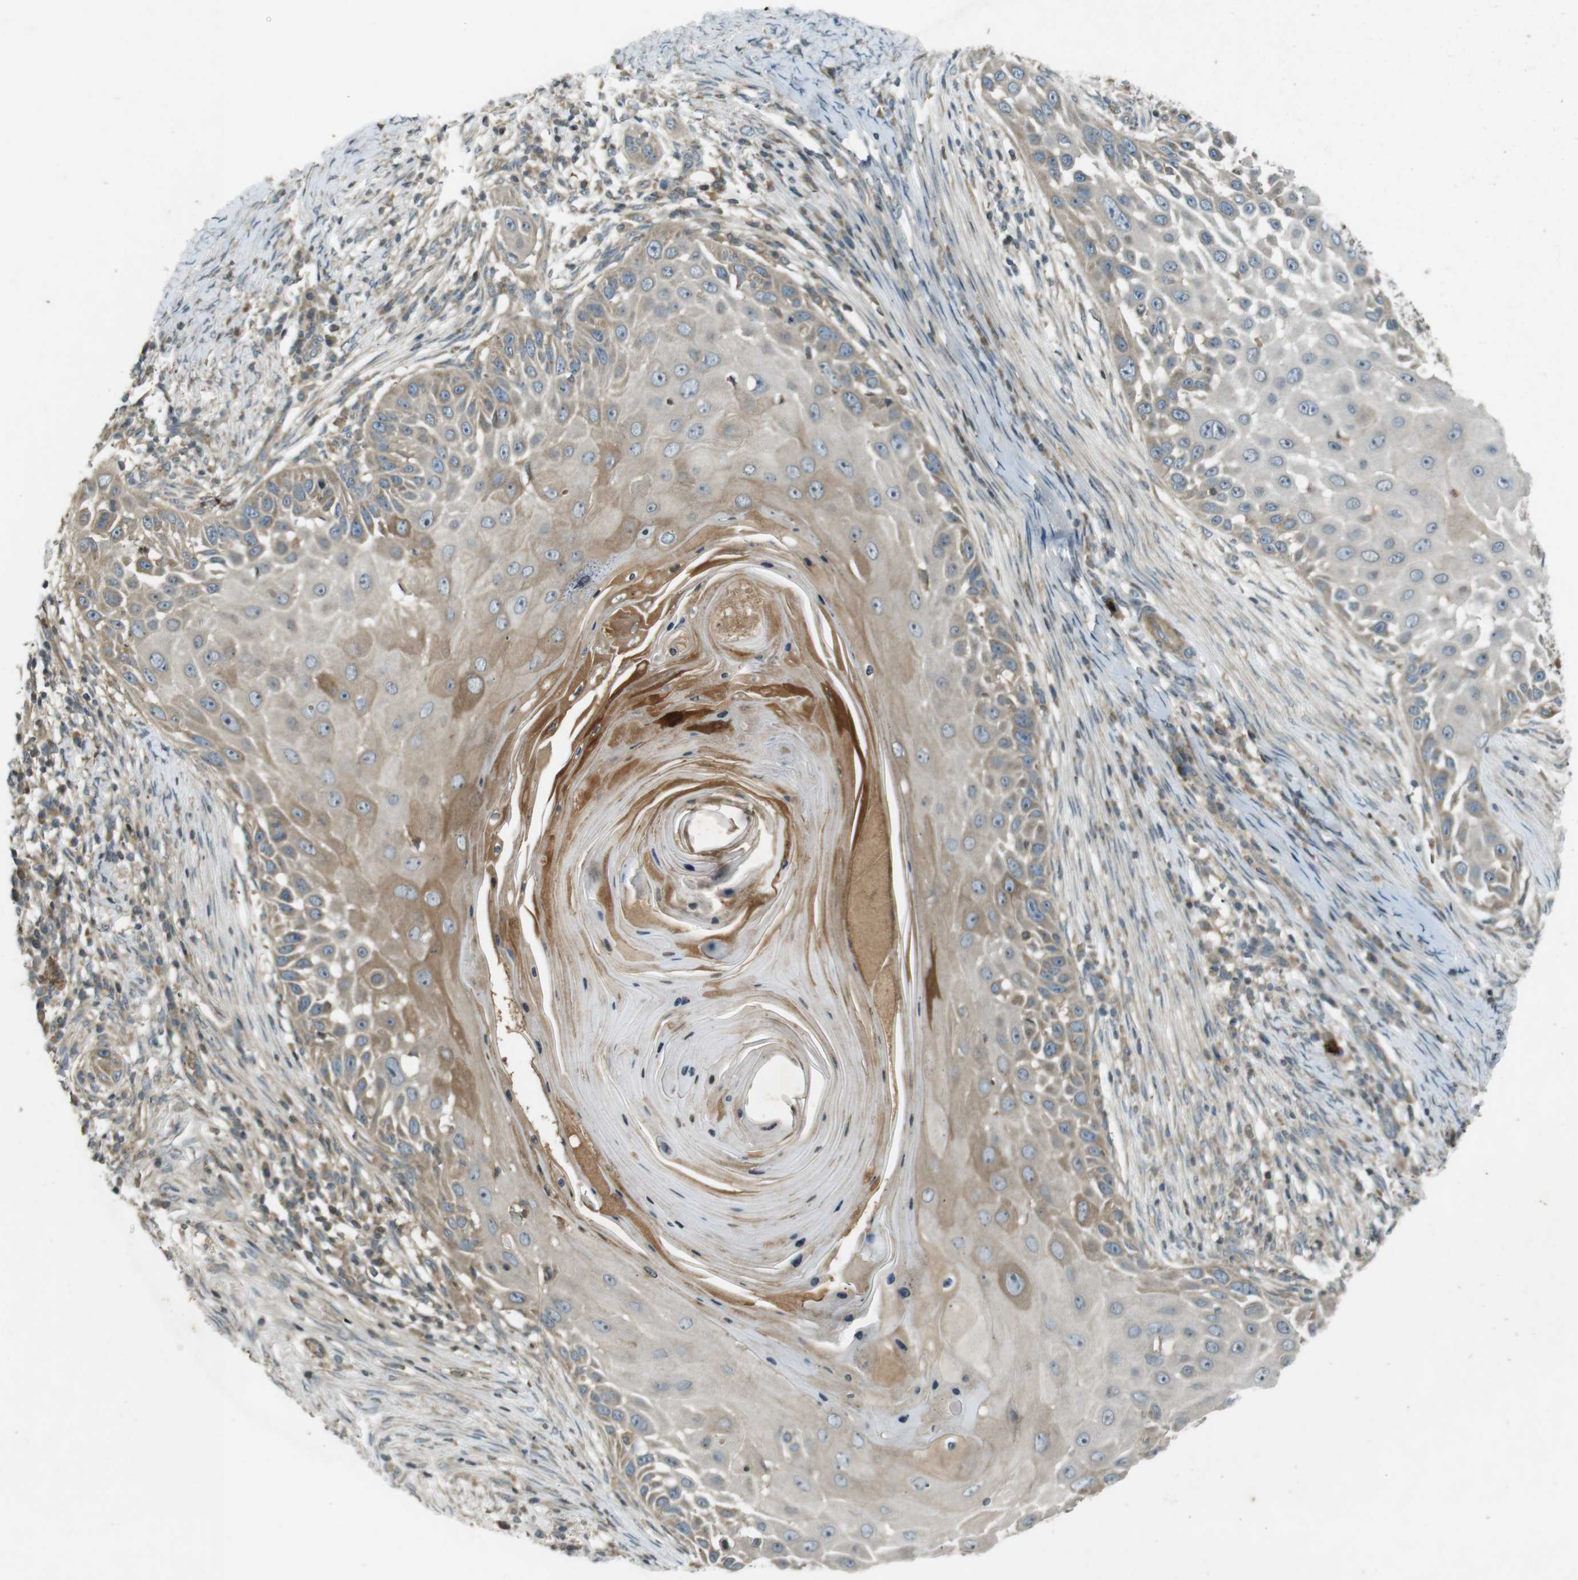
{"staining": {"intensity": "weak", "quantity": "25%-75%", "location": "cytoplasmic/membranous"}, "tissue": "skin cancer", "cell_type": "Tumor cells", "image_type": "cancer", "snomed": [{"axis": "morphology", "description": "Squamous cell carcinoma, NOS"}, {"axis": "topography", "description": "Skin"}], "caption": "Tumor cells reveal weak cytoplasmic/membranous expression in about 25%-75% of cells in skin cancer (squamous cell carcinoma).", "gene": "ZYX", "patient": {"sex": "female", "age": 44}}